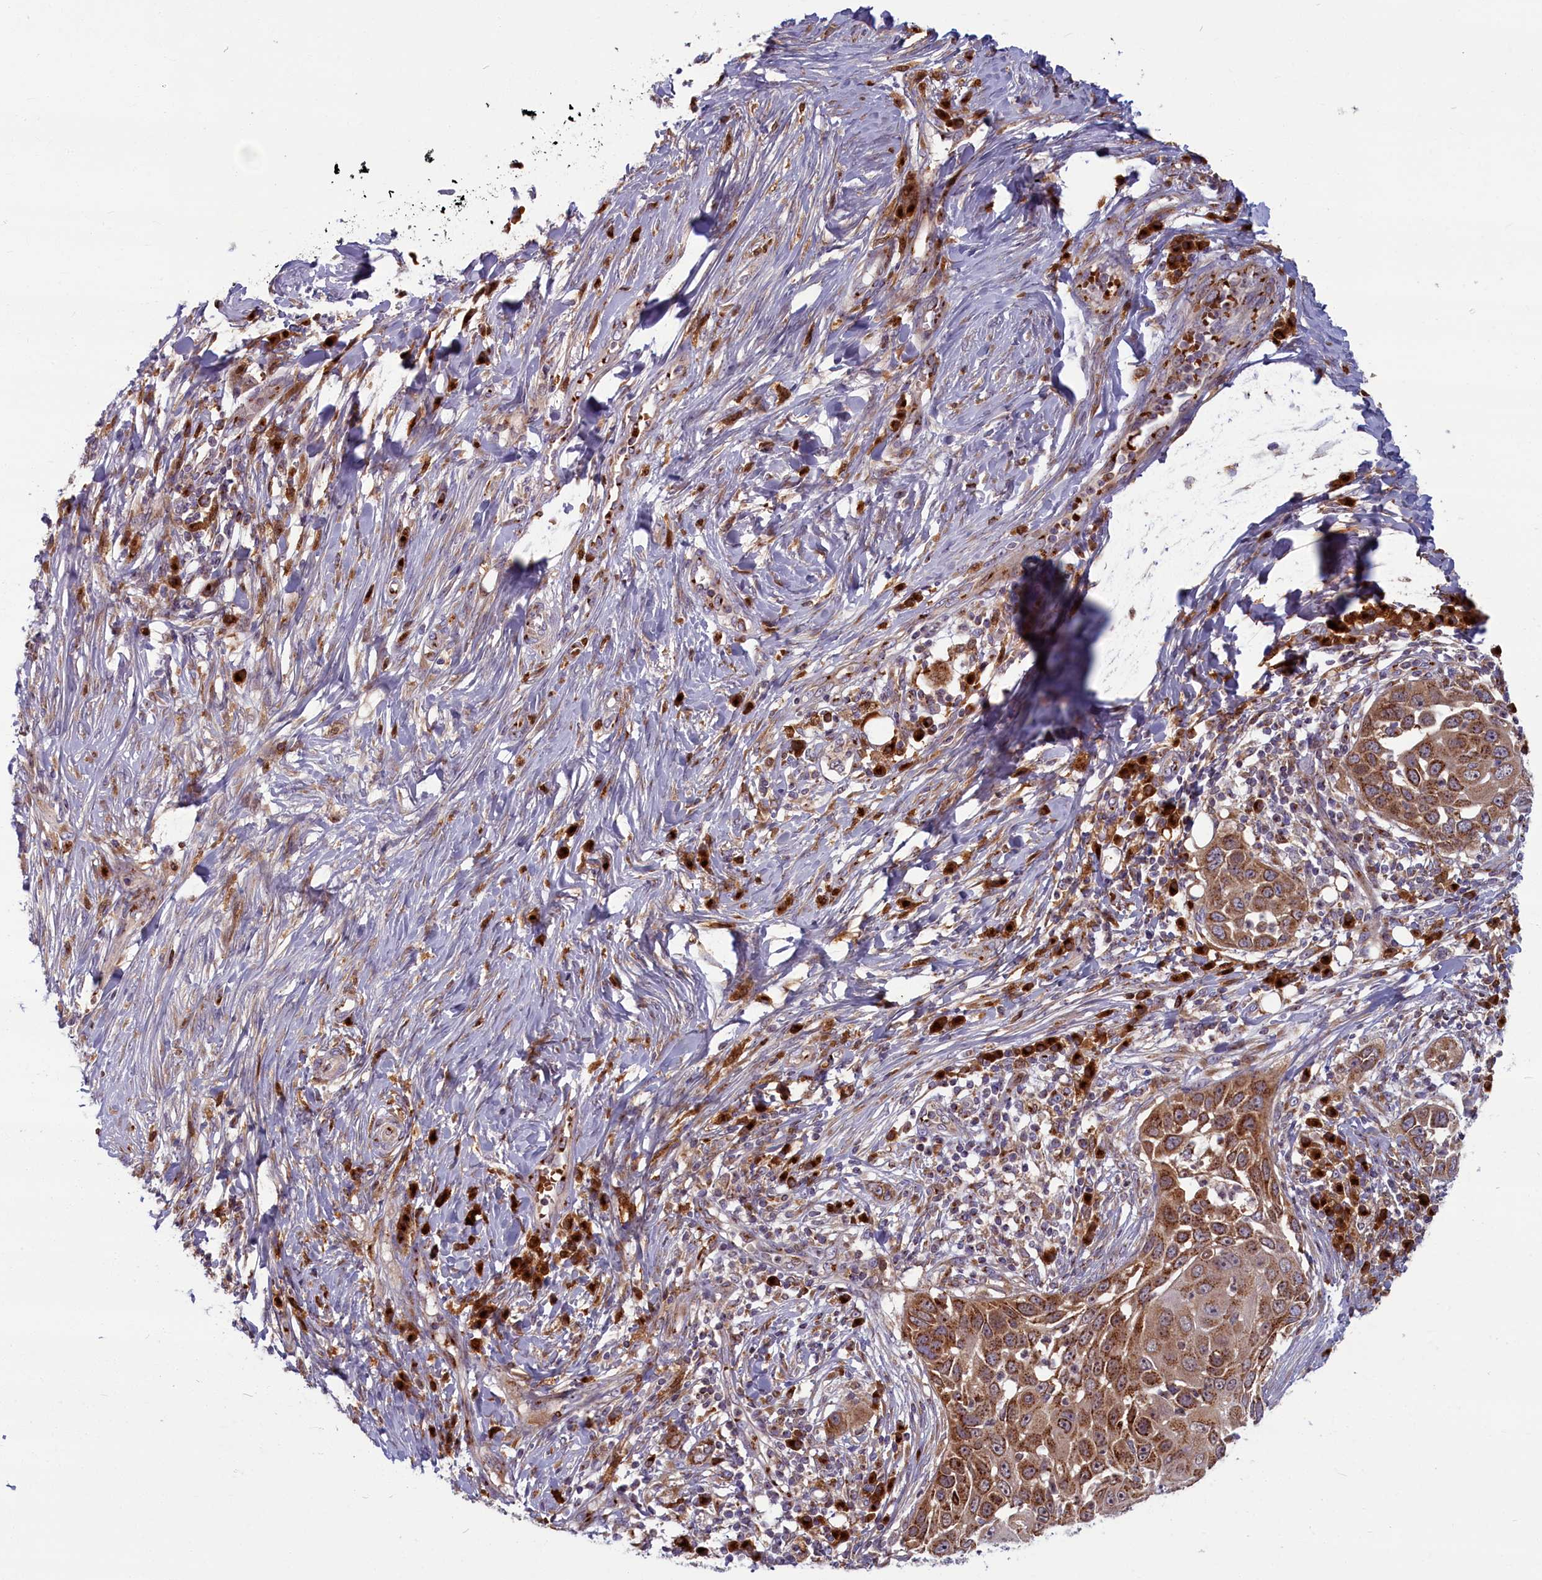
{"staining": {"intensity": "moderate", "quantity": ">75%", "location": "cytoplasmic/membranous"}, "tissue": "skin cancer", "cell_type": "Tumor cells", "image_type": "cancer", "snomed": [{"axis": "morphology", "description": "Squamous cell carcinoma, NOS"}, {"axis": "topography", "description": "Skin"}], "caption": "This photomicrograph exhibits skin cancer stained with IHC to label a protein in brown. The cytoplasmic/membranous of tumor cells show moderate positivity for the protein. Nuclei are counter-stained blue.", "gene": "BLVRB", "patient": {"sex": "female", "age": 44}}